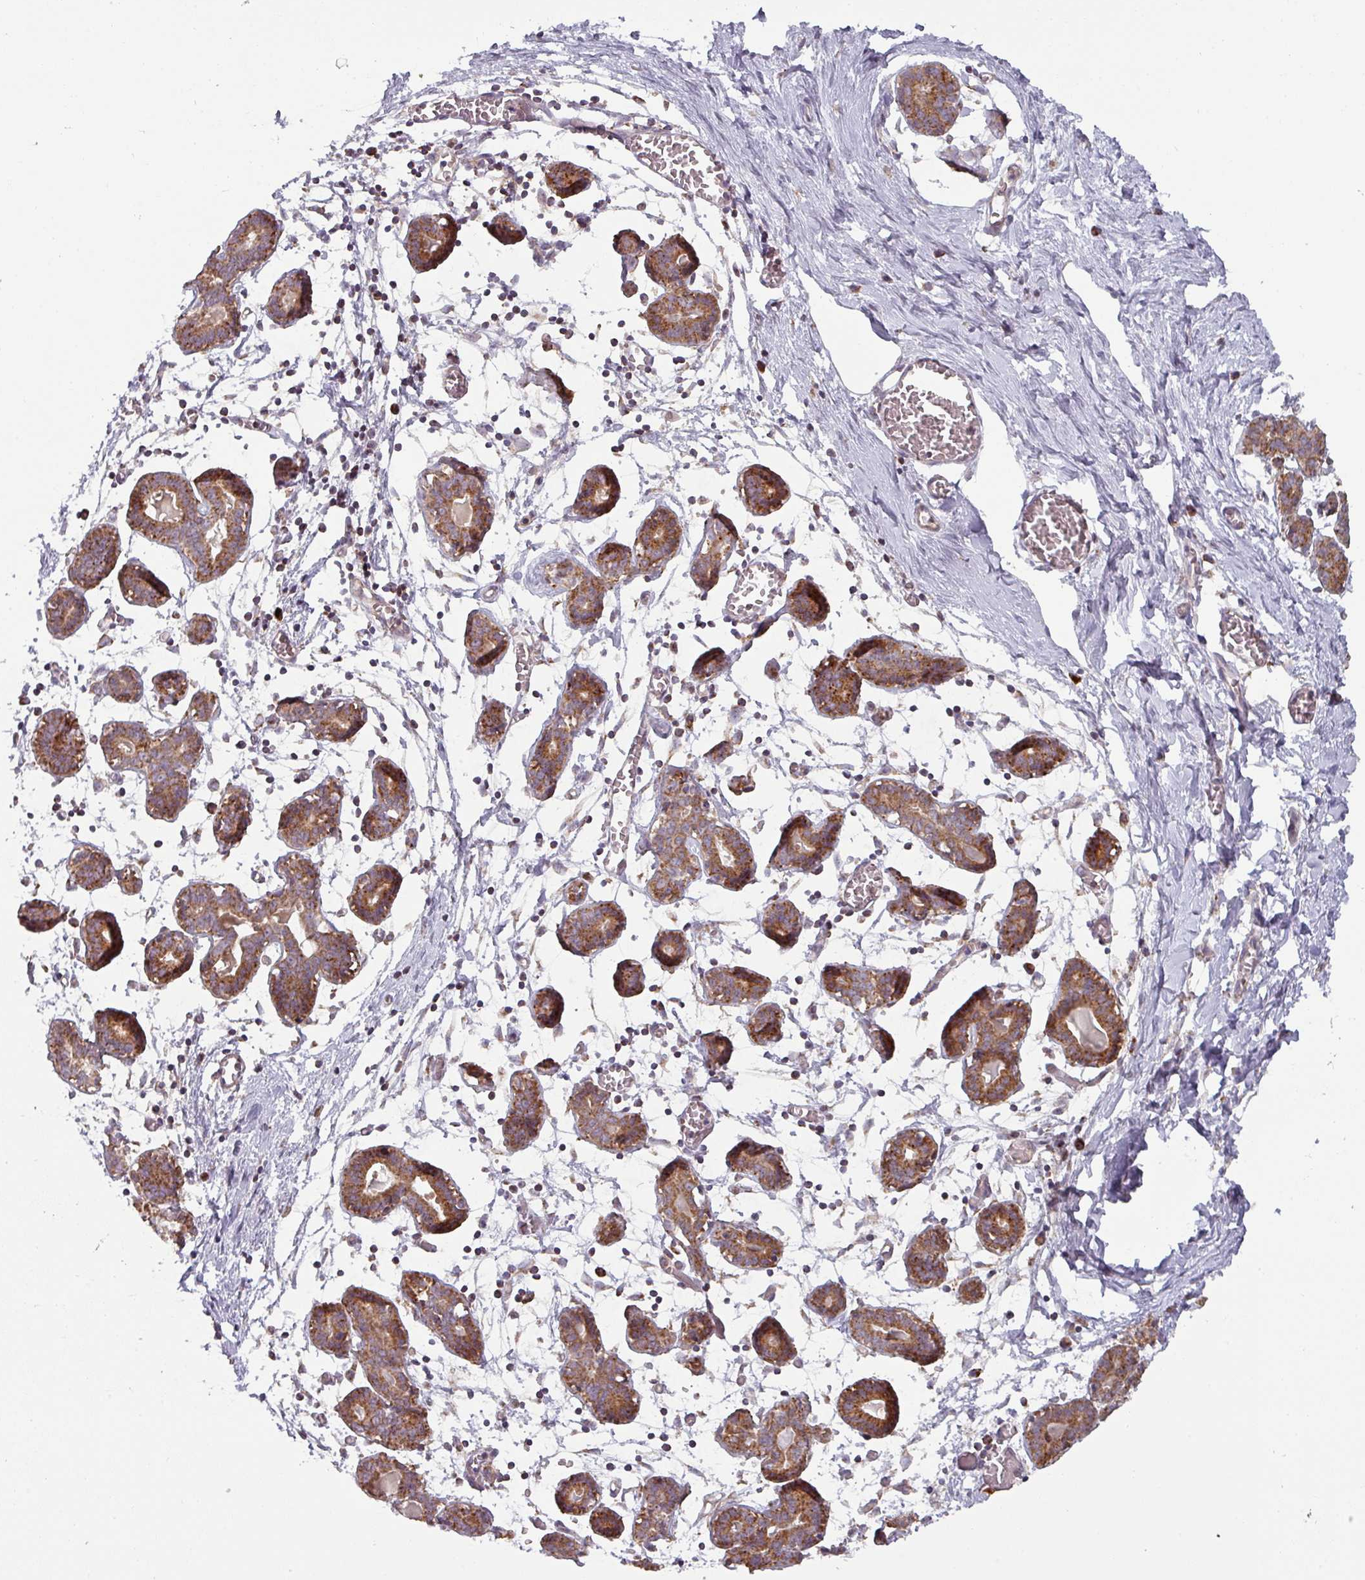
{"staining": {"intensity": "negative", "quantity": "none", "location": "none"}, "tissue": "breast", "cell_type": "Adipocytes", "image_type": "normal", "snomed": [{"axis": "morphology", "description": "Normal tissue, NOS"}, {"axis": "topography", "description": "Breast"}], "caption": "Immunohistochemical staining of unremarkable breast exhibits no significant staining in adipocytes. (DAB (3,3'-diaminobenzidine) immunohistochemistry (IHC) with hematoxylin counter stain).", "gene": "MRPS16", "patient": {"sex": "female", "age": 27}}